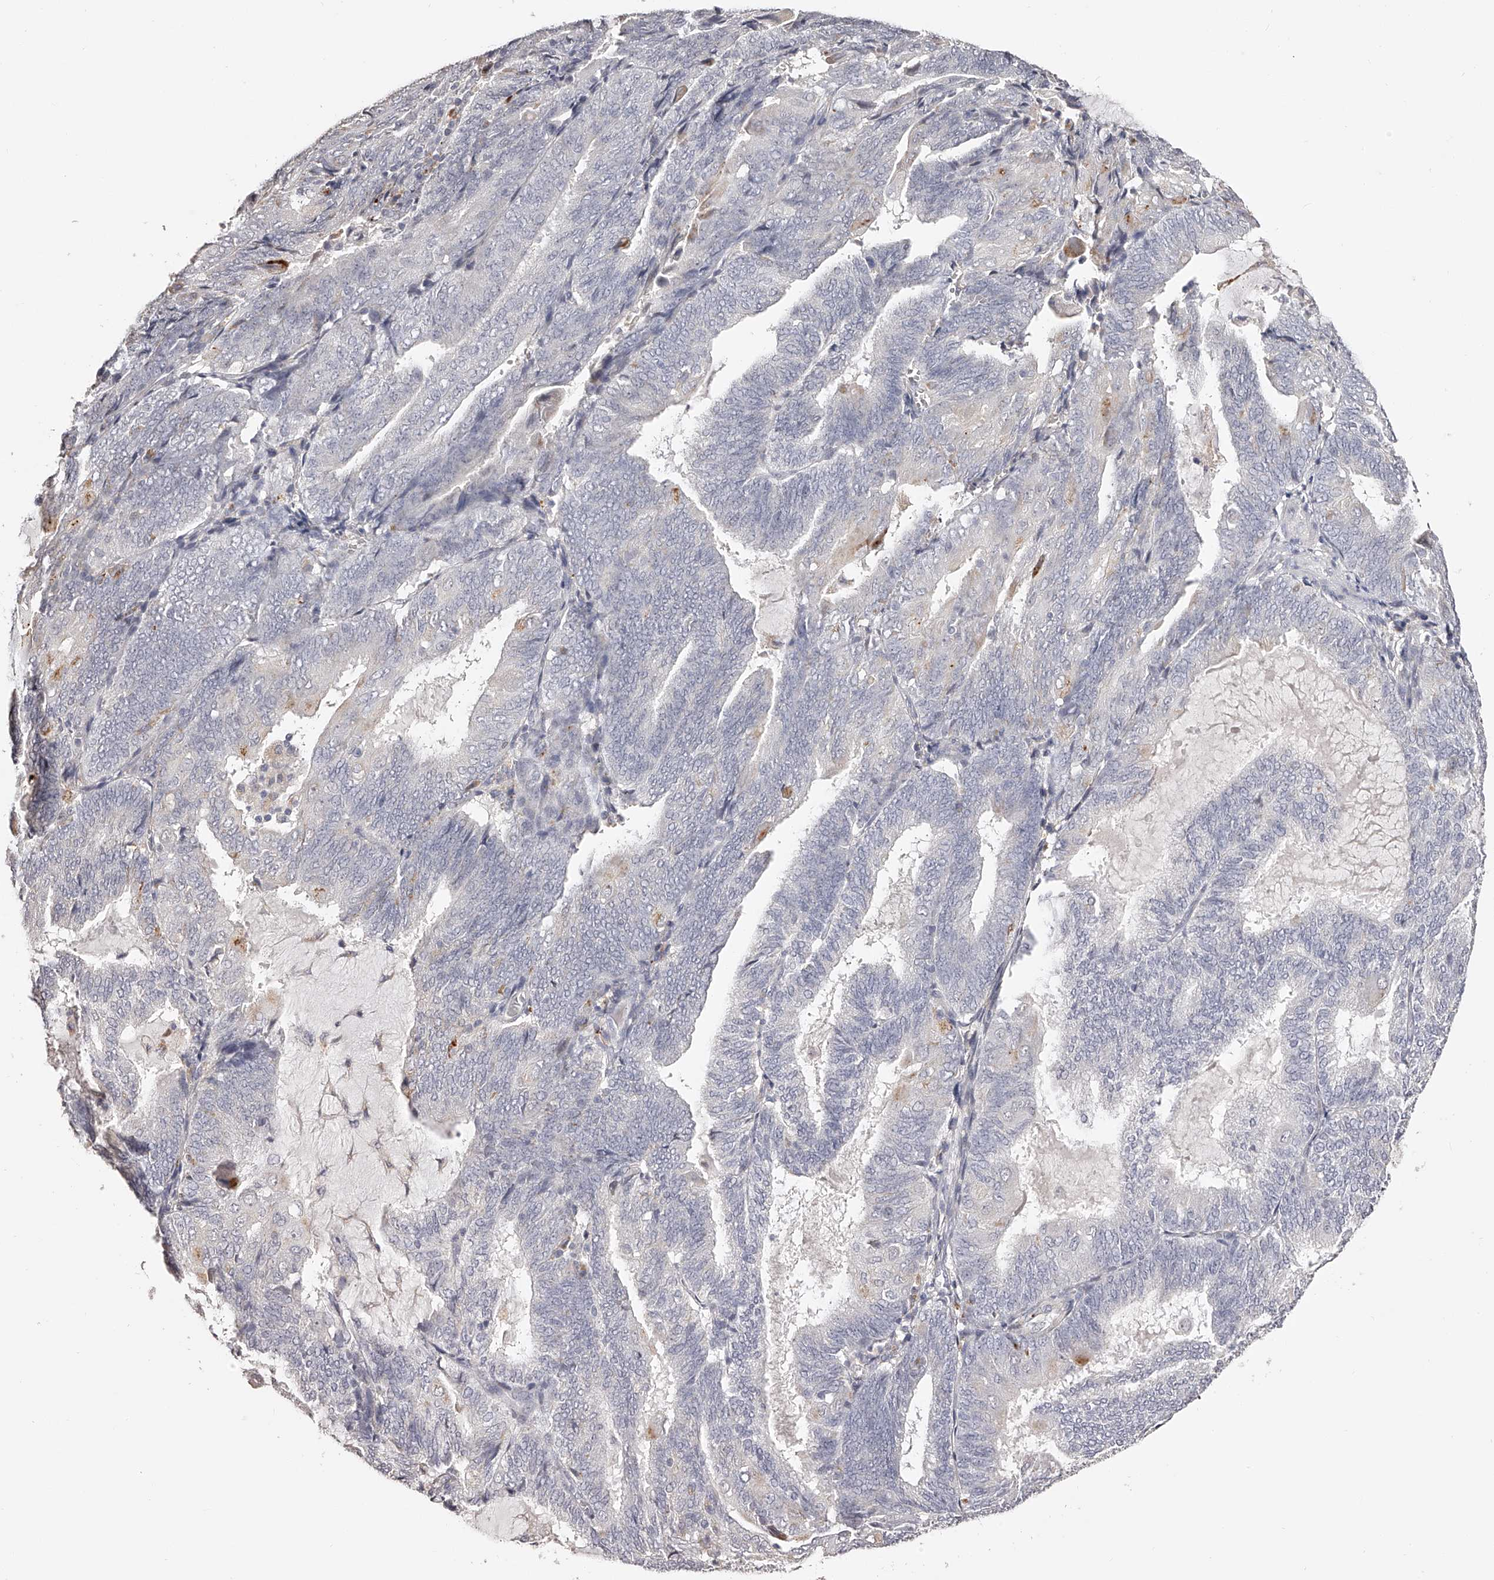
{"staining": {"intensity": "negative", "quantity": "none", "location": "none"}, "tissue": "endometrial cancer", "cell_type": "Tumor cells", "image_type": "cancer", "snomed": [{"axis": "morphology", "description": "Adenocarcinoma, NOS"}, {"axis": "topography", "description": "Endometrium"}], "caption": "This is an IHC photomicrograph of human endometrial cancer. There is no expression in tumor cells.", "gene": "SLC35D3", "patient": {"sex": "female", "age": 81}}